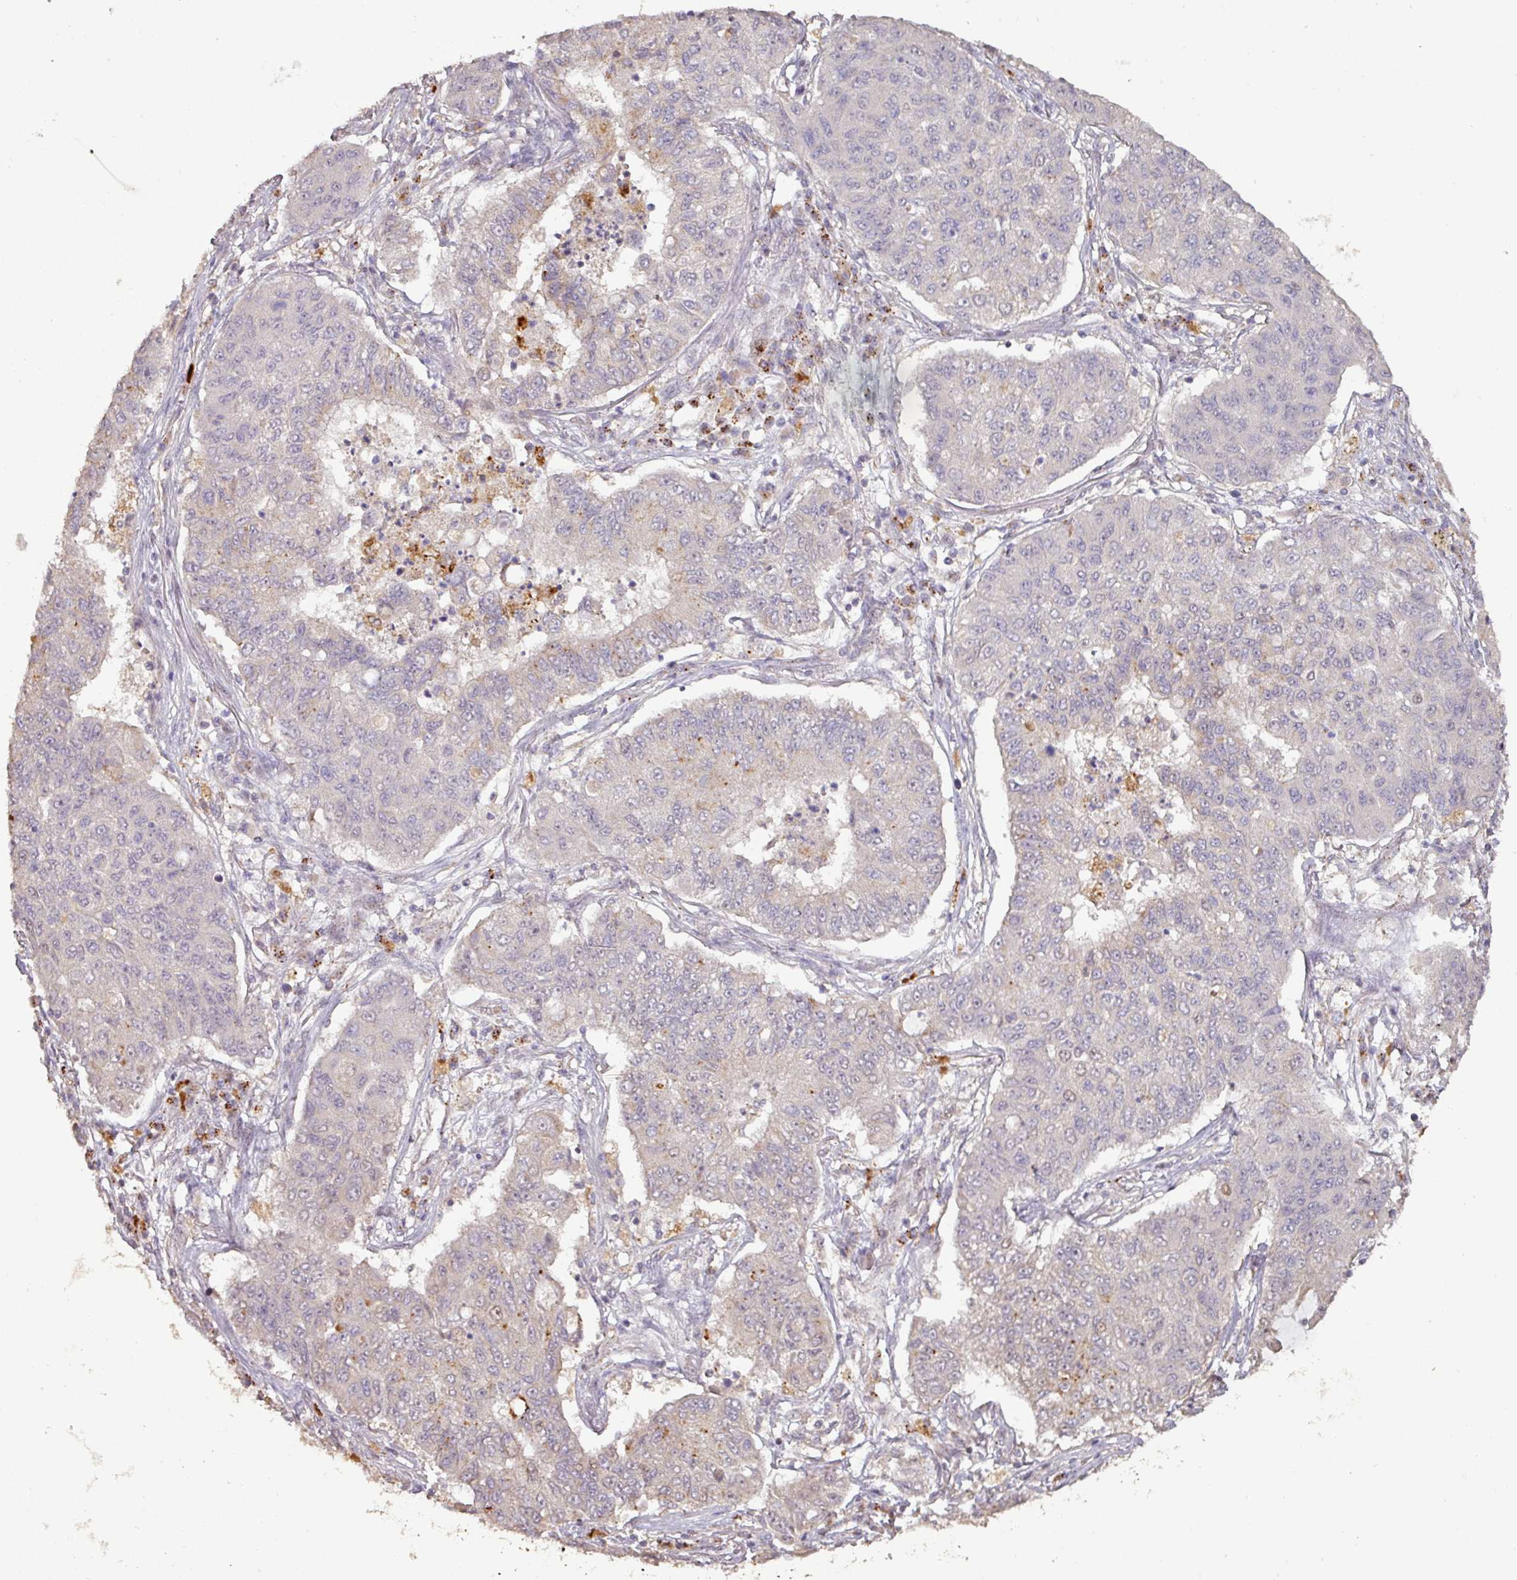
{"staining": {"intensity": "negative", "quantity": "none", "location": "none"}, "tissue": "lung cancer", "cell_type": "Tumor cells", "image_type": "cancer", "snomed": [{"axis": "morphology", "description": "Squamous cell carcinoma, NOS"}, {"axis": "topography", "description": "Lung"}], "caption": "Tumor cells are negative for protein expression in human lung cancer.", "gene": "CXCR5", "patient": {"sex": "male", "age": 74}}